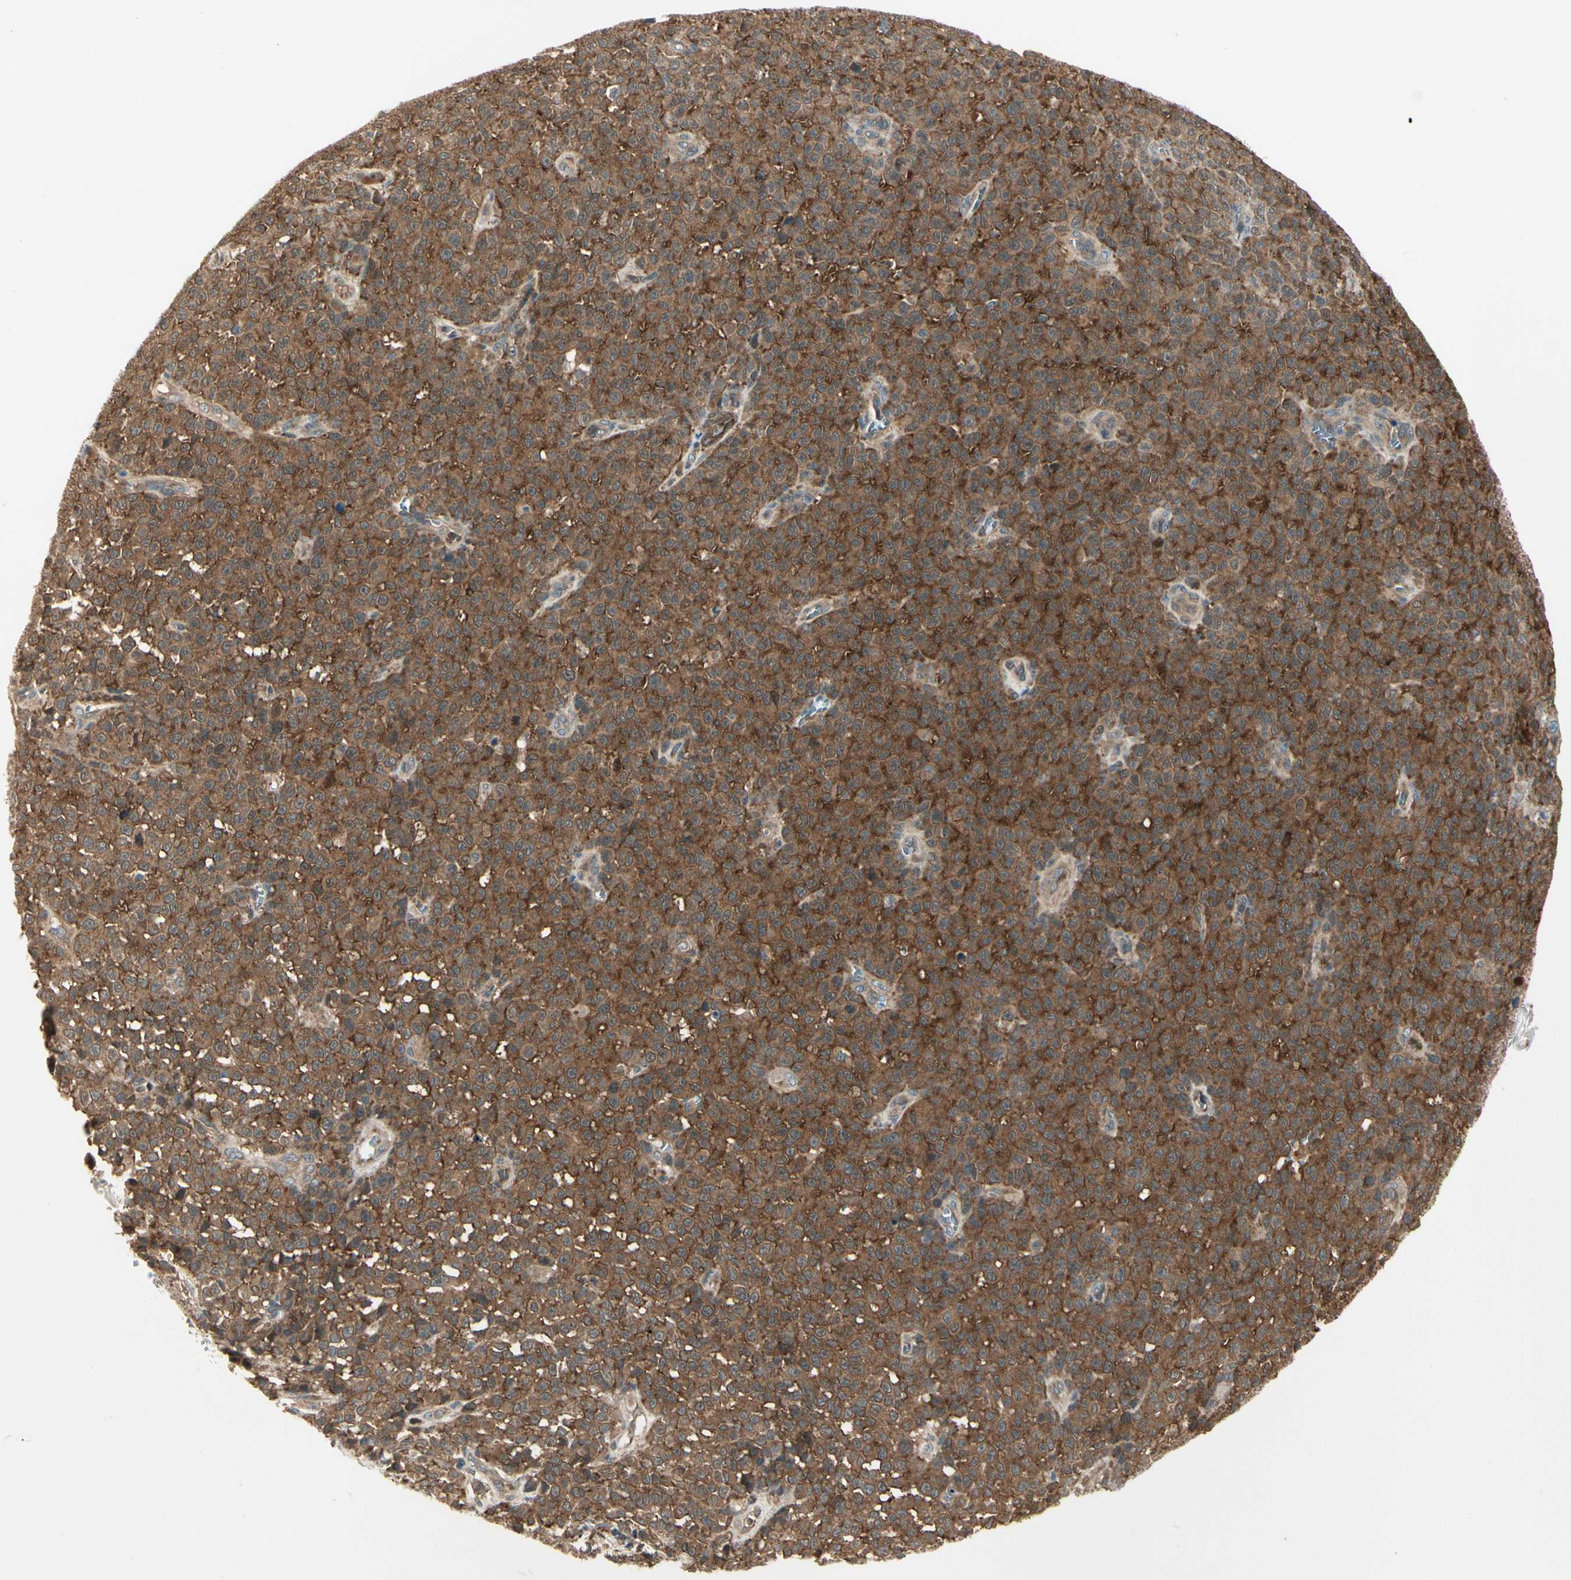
{"staining": {"intensity": "strong", "quantity": ">75%", "location": "cytoplasmic/membranous"}, "tissue": "melanoma", "cell_type": "Tumor cells", "image_type": "cancer", "snomed": [{"axis": "morphology", "description": "Malignant melanoma, NOS"}, {"axis": "topography", "description": "Skin"}], "caption": "Tumor cells demonstrate high levels of strong cytoplasmic/membranous positivity in approximately >75% of cells in human melanoma. (DAB (3,3'-diaminobenzidine) IHC, brown staining for protein, blue staining for nuclei).", "gene": "OXSR1", "patient": {"sex": "female", "age": 82}}